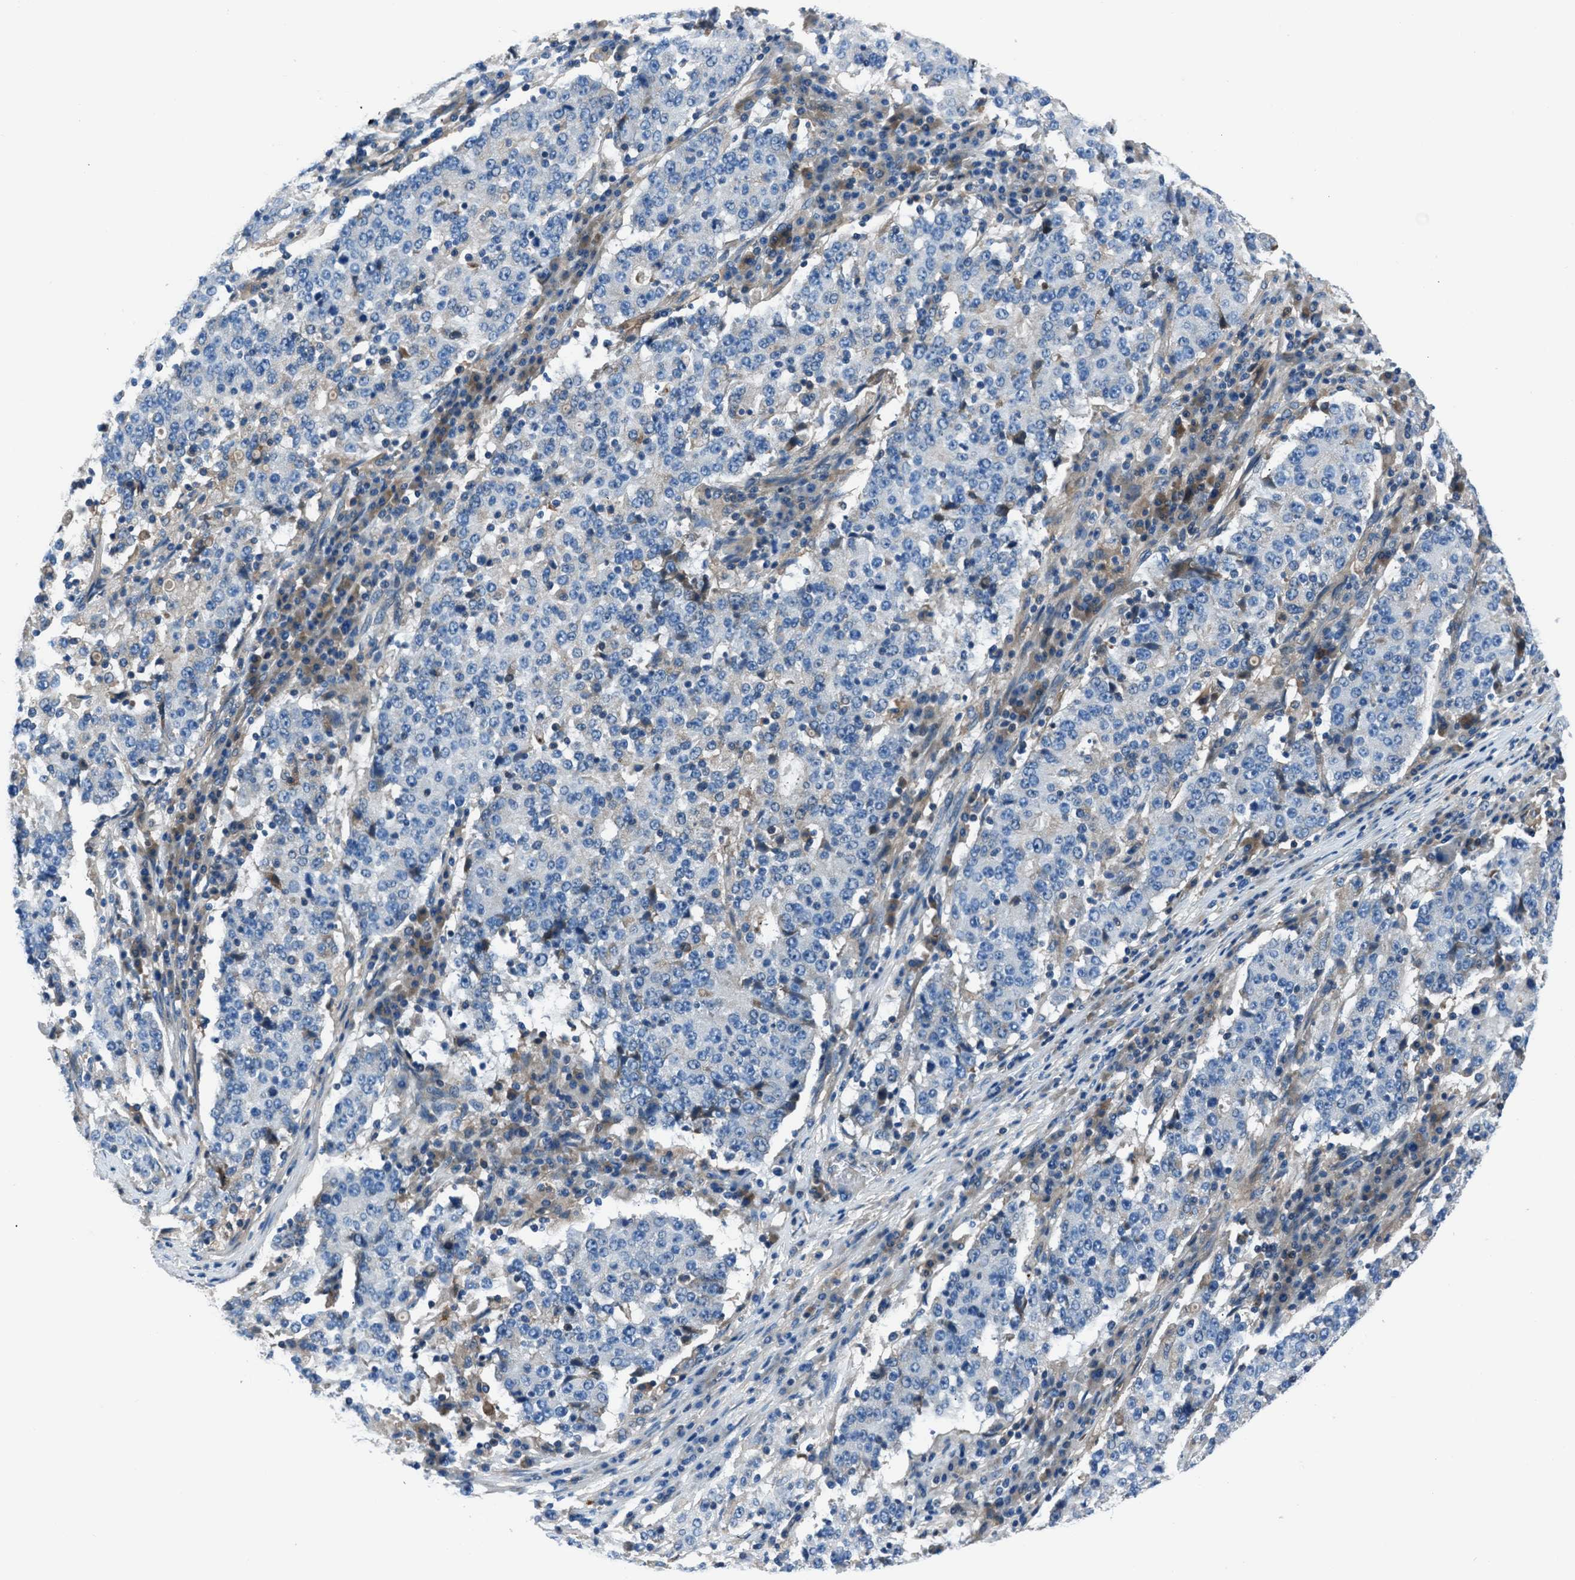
{"staining": {"intensity": "negative", "quantity": "none", "location": "none"}, "tissue": "stomach cancer", "cell_type": "Tumor cells", "image_type": "cancer", "snomed": [{"axis": "morphology", "description": "Adenocarcinoma, NOS"}, {"axis": "topography", "description": "Stomach"}], "caption": "Stomach cancer (adenocarcinoma) was stained to show a protein in brown. There is no significant staining in tumor cells.", "gene": "SLC38A6", "patient": {"sex": "male", "age": 59}}